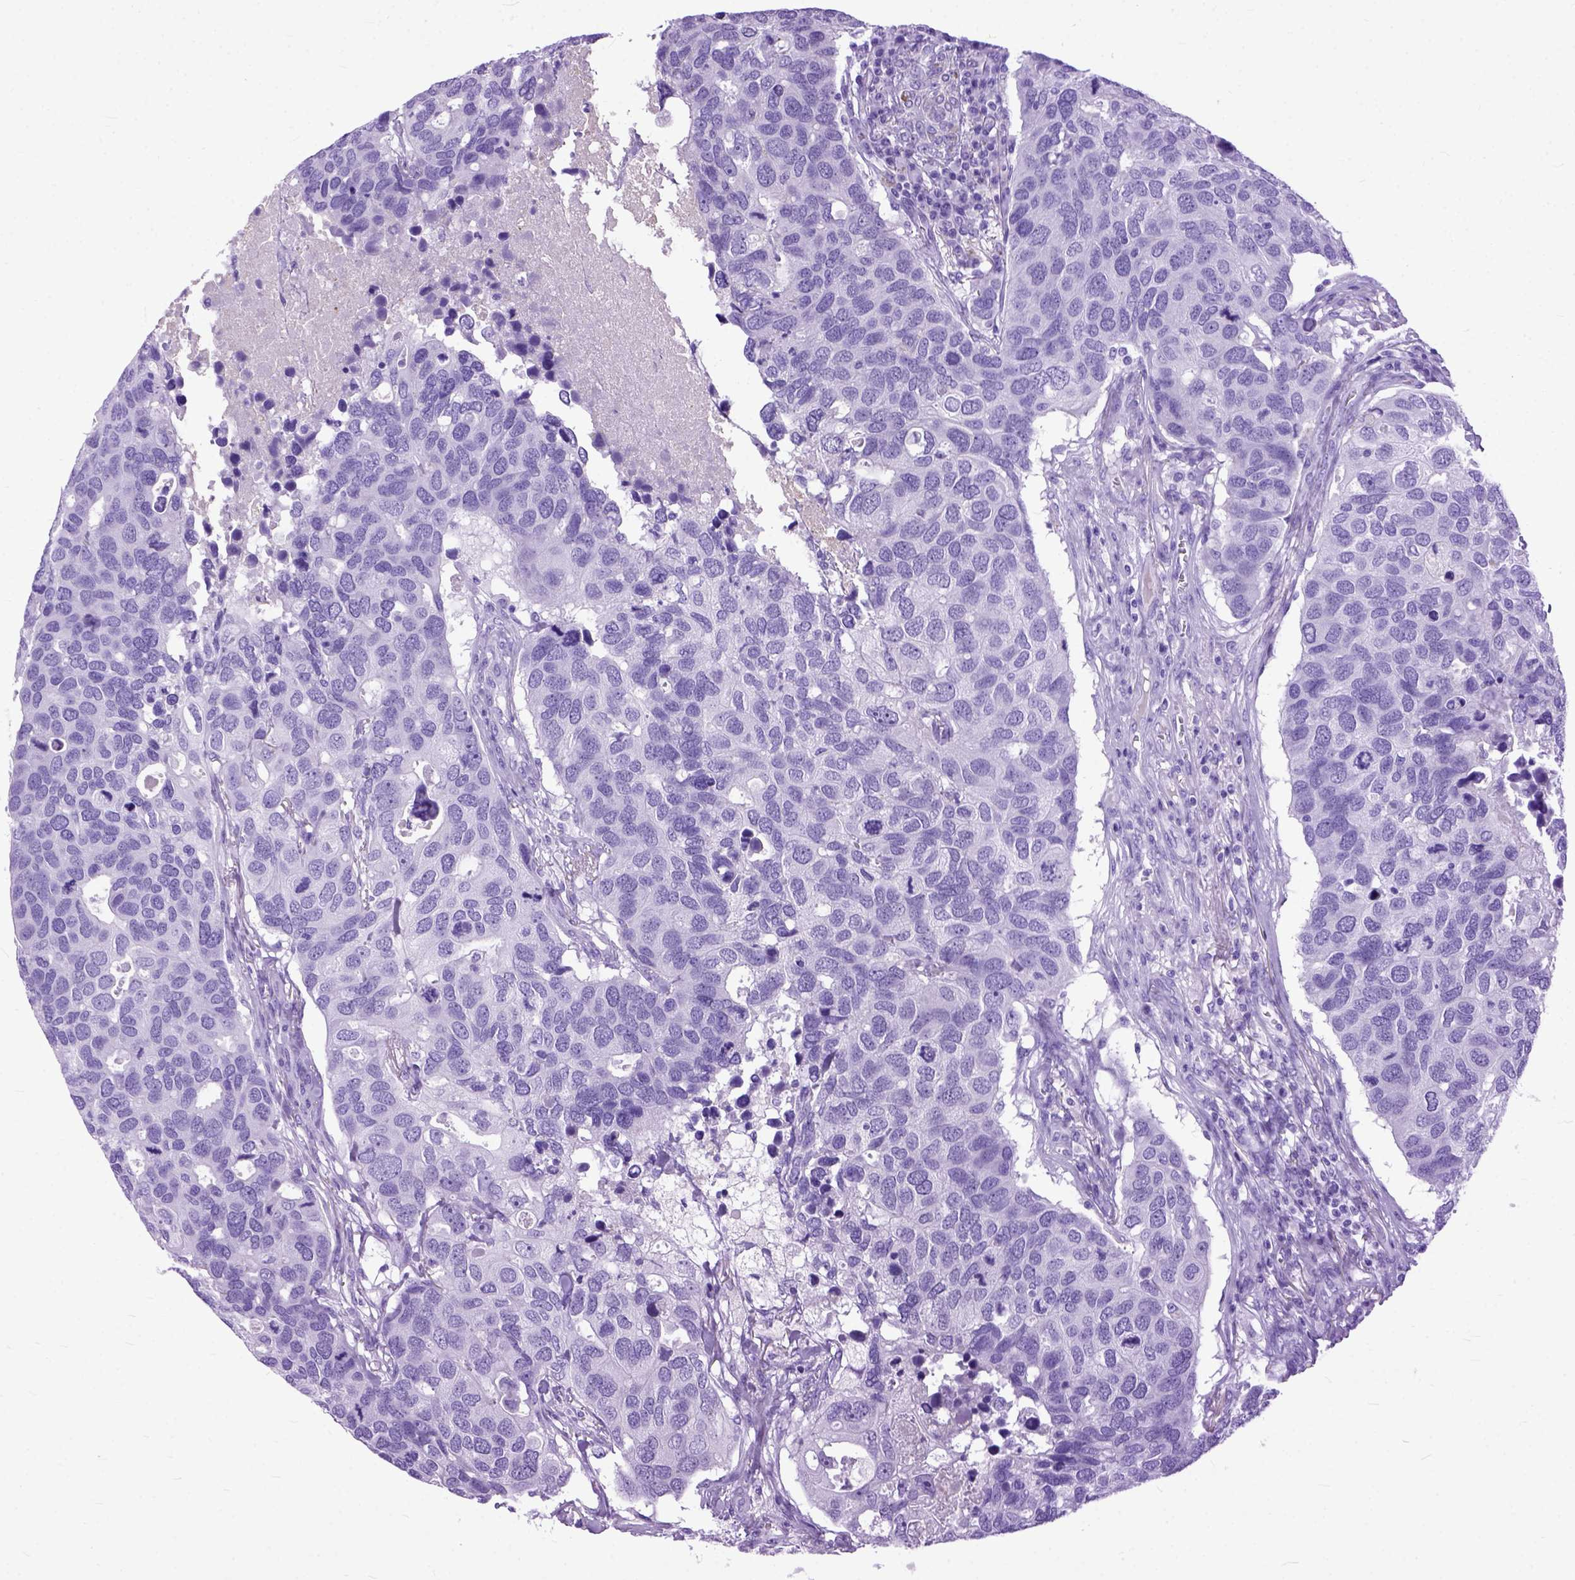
{"staining": {"intensity": "negative", "quantity": "none", "location": "none"}, "tissue": "breast cancer", "cell_type": "Tumor cells", "image_type": "cancer", "snomed": [{"axis": "morphology", "description": "Duct carcinoma"}, {"axis": "topography", "description": "Breast"}], "caption": "Tumor cells are negative for brown protein staining in breast intraductal carcinoma.", "gene": "GNGT1", "patient": {"sex": "female", "age": 83}}